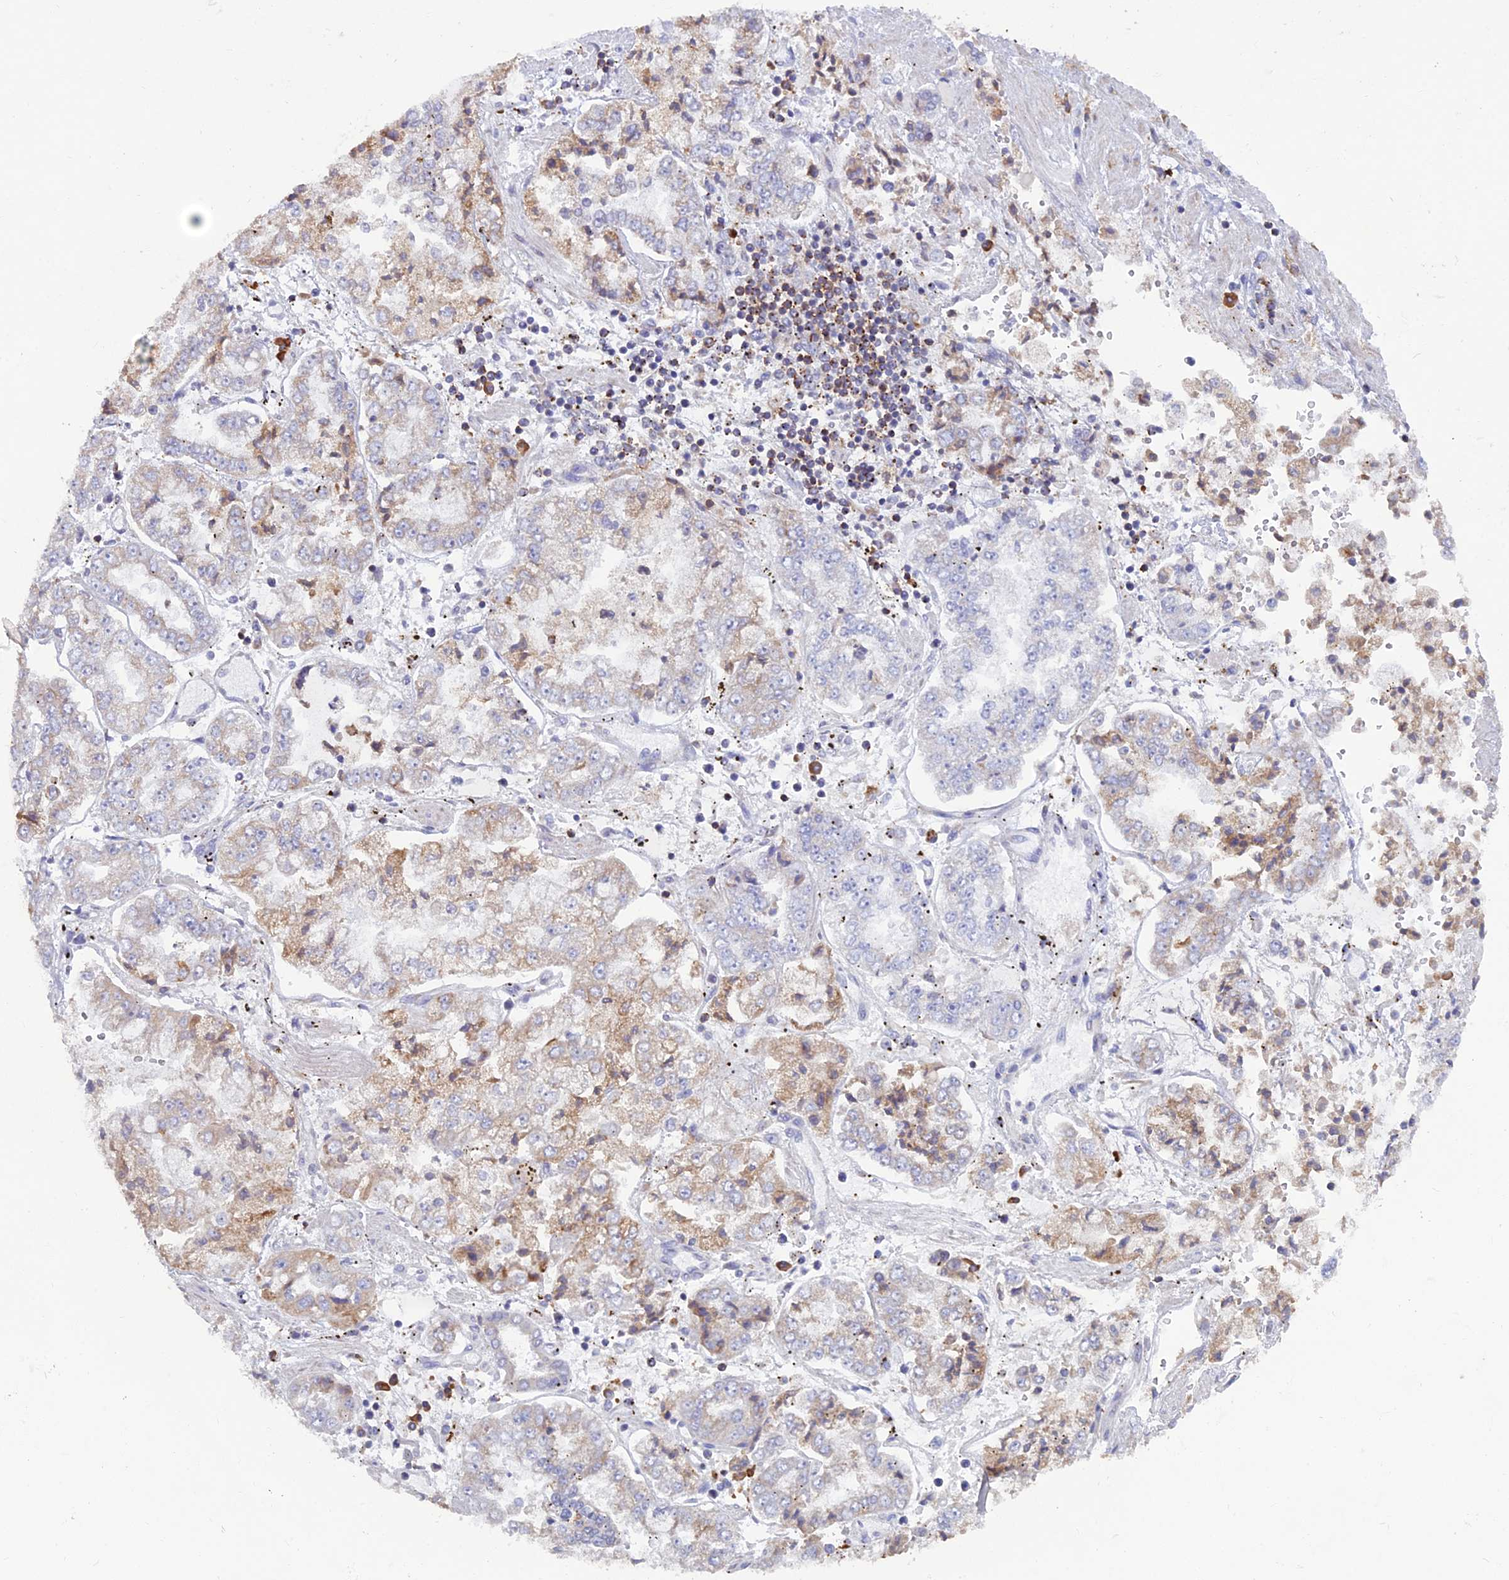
{"staining": {"intensity": "weak", "quantity": "<25%", "location": "cytoplasmic/membranous"}, "tissue": "stomach cancer", "cell_type": "Tumor cells", "image_type": "cancer", "snomed": [{"axis": "morphology", "description": "Adenocarcinoma, NOS"}, {"axis": "topography", "description": "Stomach"}], "caption": "DAB (3,3'-diaminobenzidine) immunohistochemical staining of stomach cancer reveals no significant positivity in tumor cells.", "gene": "ABI3BP", "patient": {"sex": "male", "age": 76}}